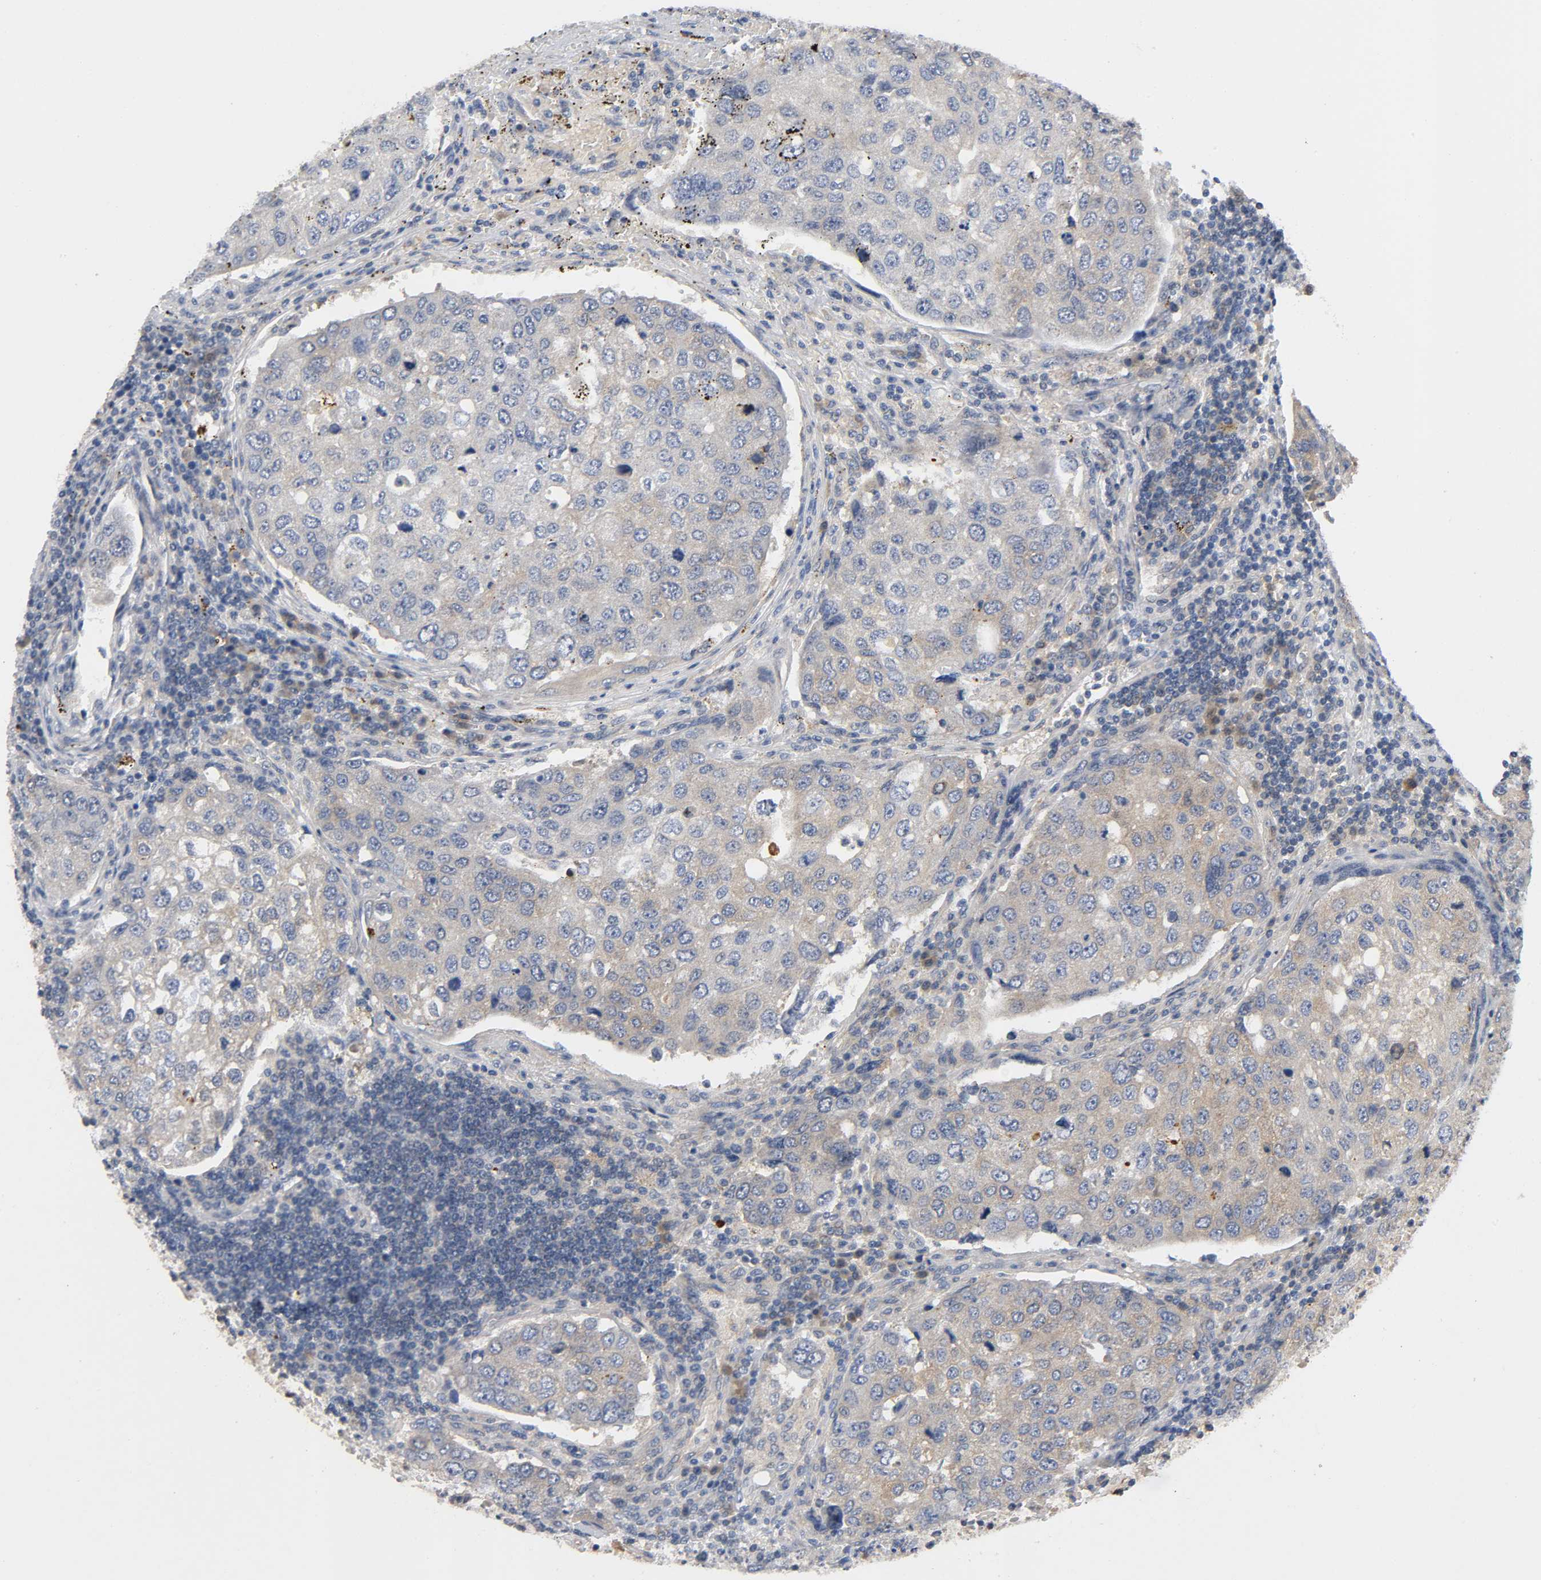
{"staining": {"intensity": "moderate", "quantity": ">75%", "location": "cytoplasmic/membranous"}, "tissue": "urothelial cancer", "cell_type": "Tumor cells", "image_type": "cancer", "snomed": [{"axis": "morphology", "description": "Urothelial carcinoma, High grade"}, {"axis": "topography", "description": "Lymph node"}, {"axis": "topography", "description": "Urinary bladder"}], "caption": "Tumor cells display medium levels of moderate cytoplasmic/membranous staining in approximately >75% of cells in human high-grade urothelial carcinoma. (brown staining indicates protein expression, while blue staining denotes nuclei).", "gene": "HDAC6", "patient": {"sex": "male", "age": 51}}